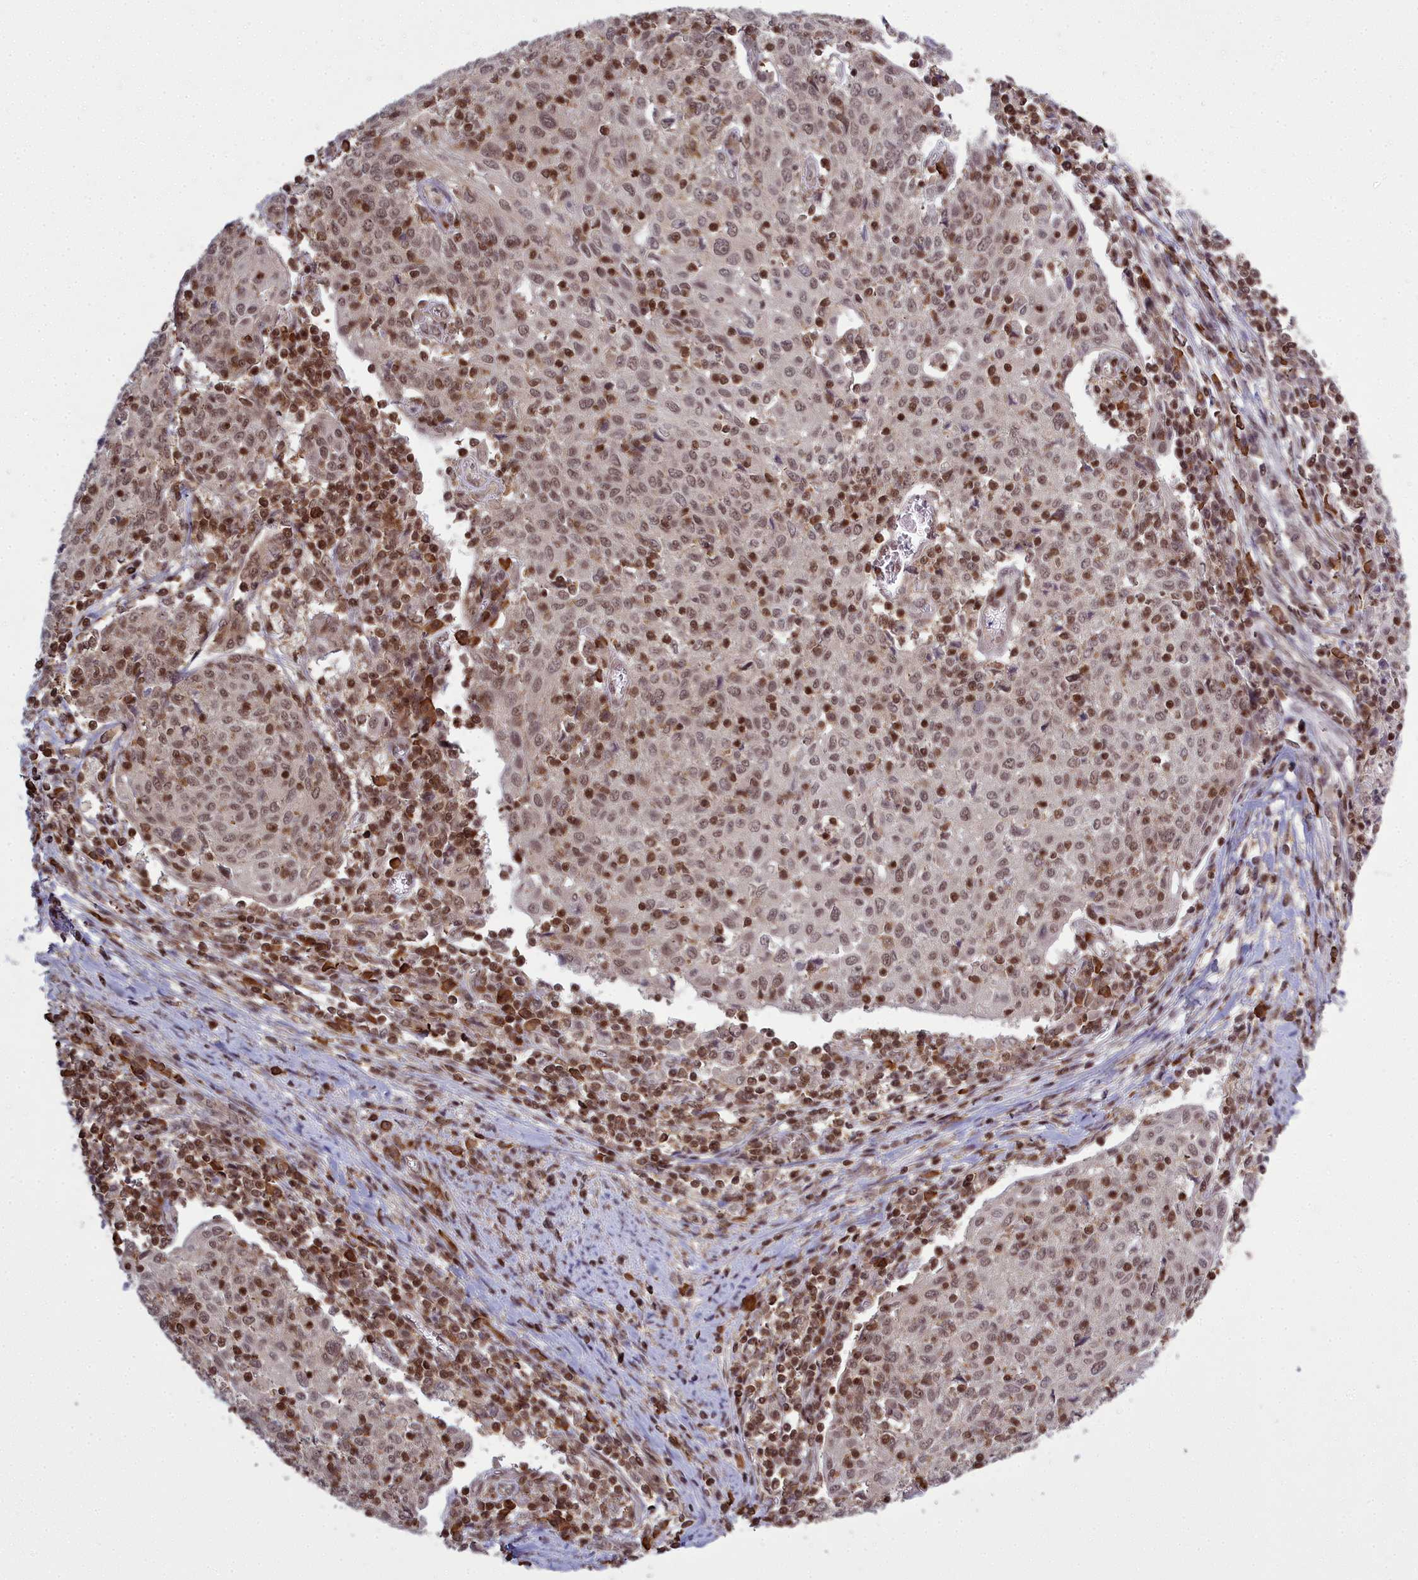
{"staining": {"intensity": "moderate", "quantity": ">75%", "location": "nuclear"}, "tissue": "cervical cancer", "cell_type": "Tumor cells", "image_type": "cancer", "snomed": [{"axis": "morphology", "description": "Squamous cell carcinoma, NOS"}, {"axis": "topography", "description": "Cervix"}], "caption": "High-power microscopy captured an IHC photomicrograph of squamous cell carcinoma (cervical), revealing moderate nuclear expression in approximately >75% of tumor cells.", "gene": "GMEB1", "patient": {"sex": "female", "age": 52}}